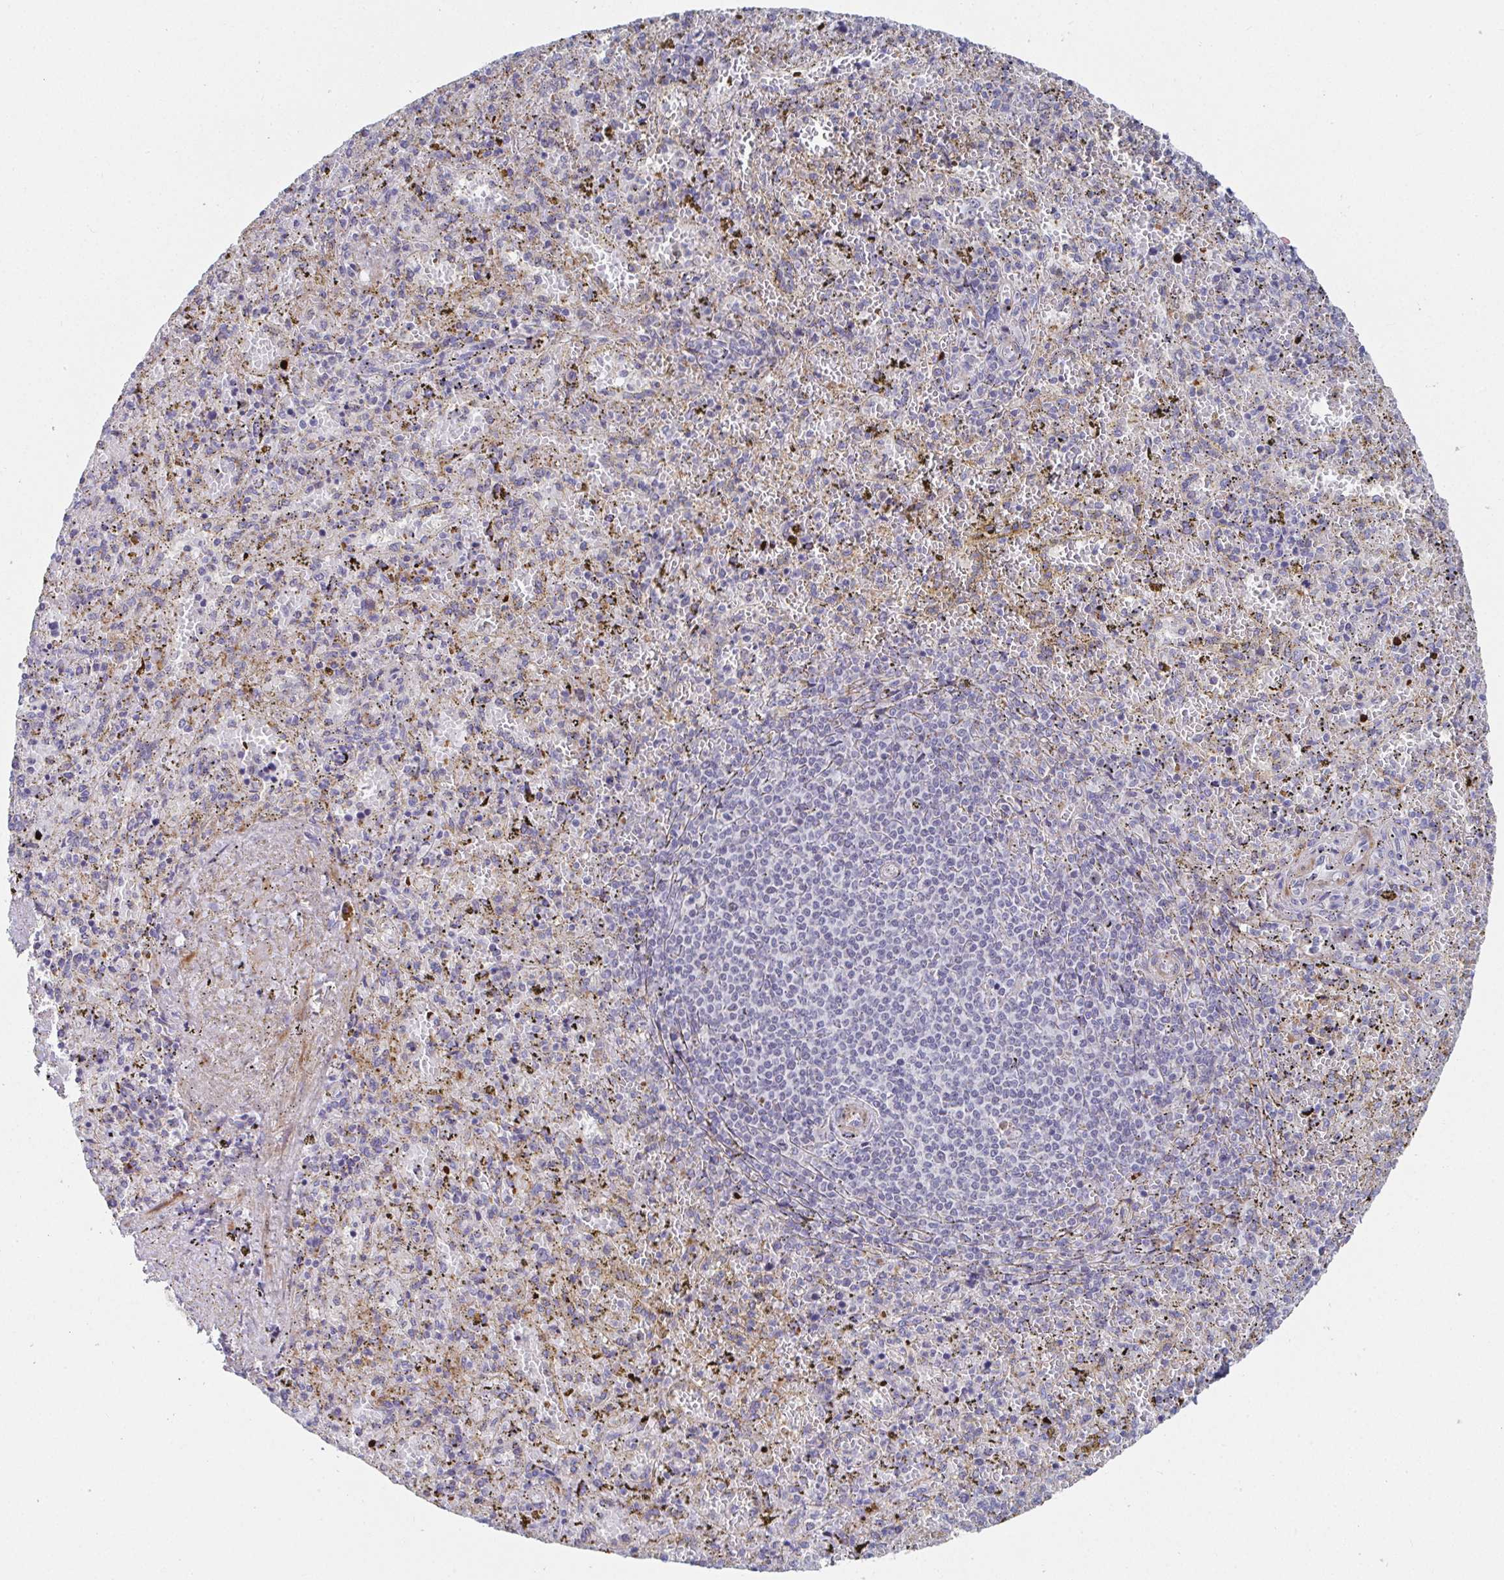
{"staining": {"intensity": "negative", "quantity": "none", "location": "none"}, "tissue": "spleen", "cell_type": "Cells in red pulp", "image_type": "normal", "snomed": [{"axis": "morphology", "description": "Normal tissue, NOS"}, {"axis": "topography", "description": "Spleen"}], "caption": "The histopathology image reveals no significant staining in cells in red pulp of spleen.", "gene": "ATP5F1C", "patient": {"sex": "female", "age": 50}}